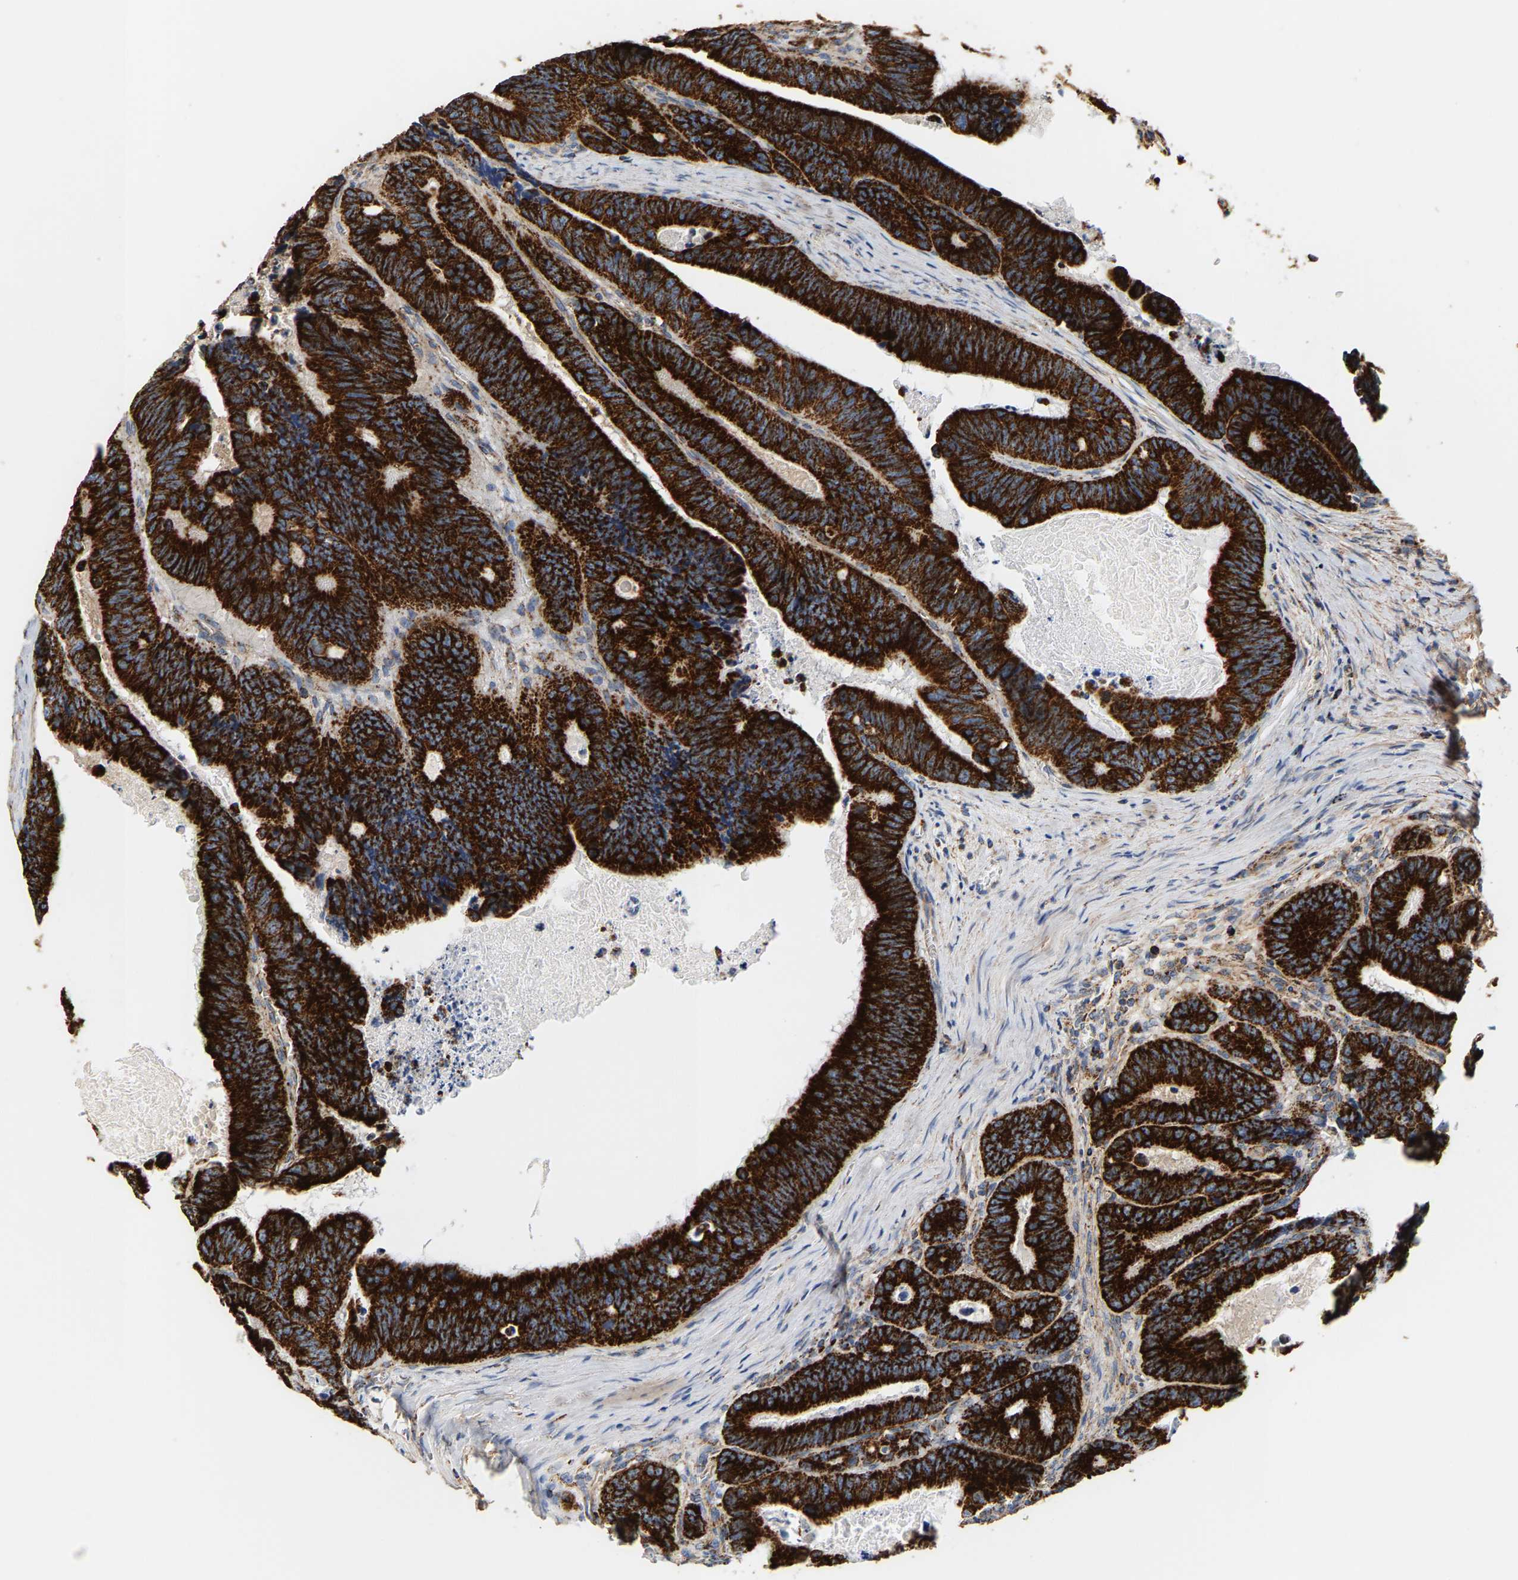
{"staining": {"intensity": "strong", "quantity": ">75%", "location": "cytoplasmic/membranous"}, "tissue": "colorectal cancer", "cell_type": "Tumor cells", "image_type": "cancer", "snomed": [{"axis": "morphology", "description": "Inflammation, NOS"}, {"axis": "morphology", "description": "Adenocarcinoma, NOS"}, {"axis": "topography", "description": "Colon"}], "caption": "An image of adenocarcinoma (colorectal) stained for a protein shows strong cytoplasmic/membranous brown staining in tumor cells. (brown staining indicates protein expression, while blue staining denotes nuclei).", "gene": "SHMT2", "patient": {"sex": "male", "age": 72}}